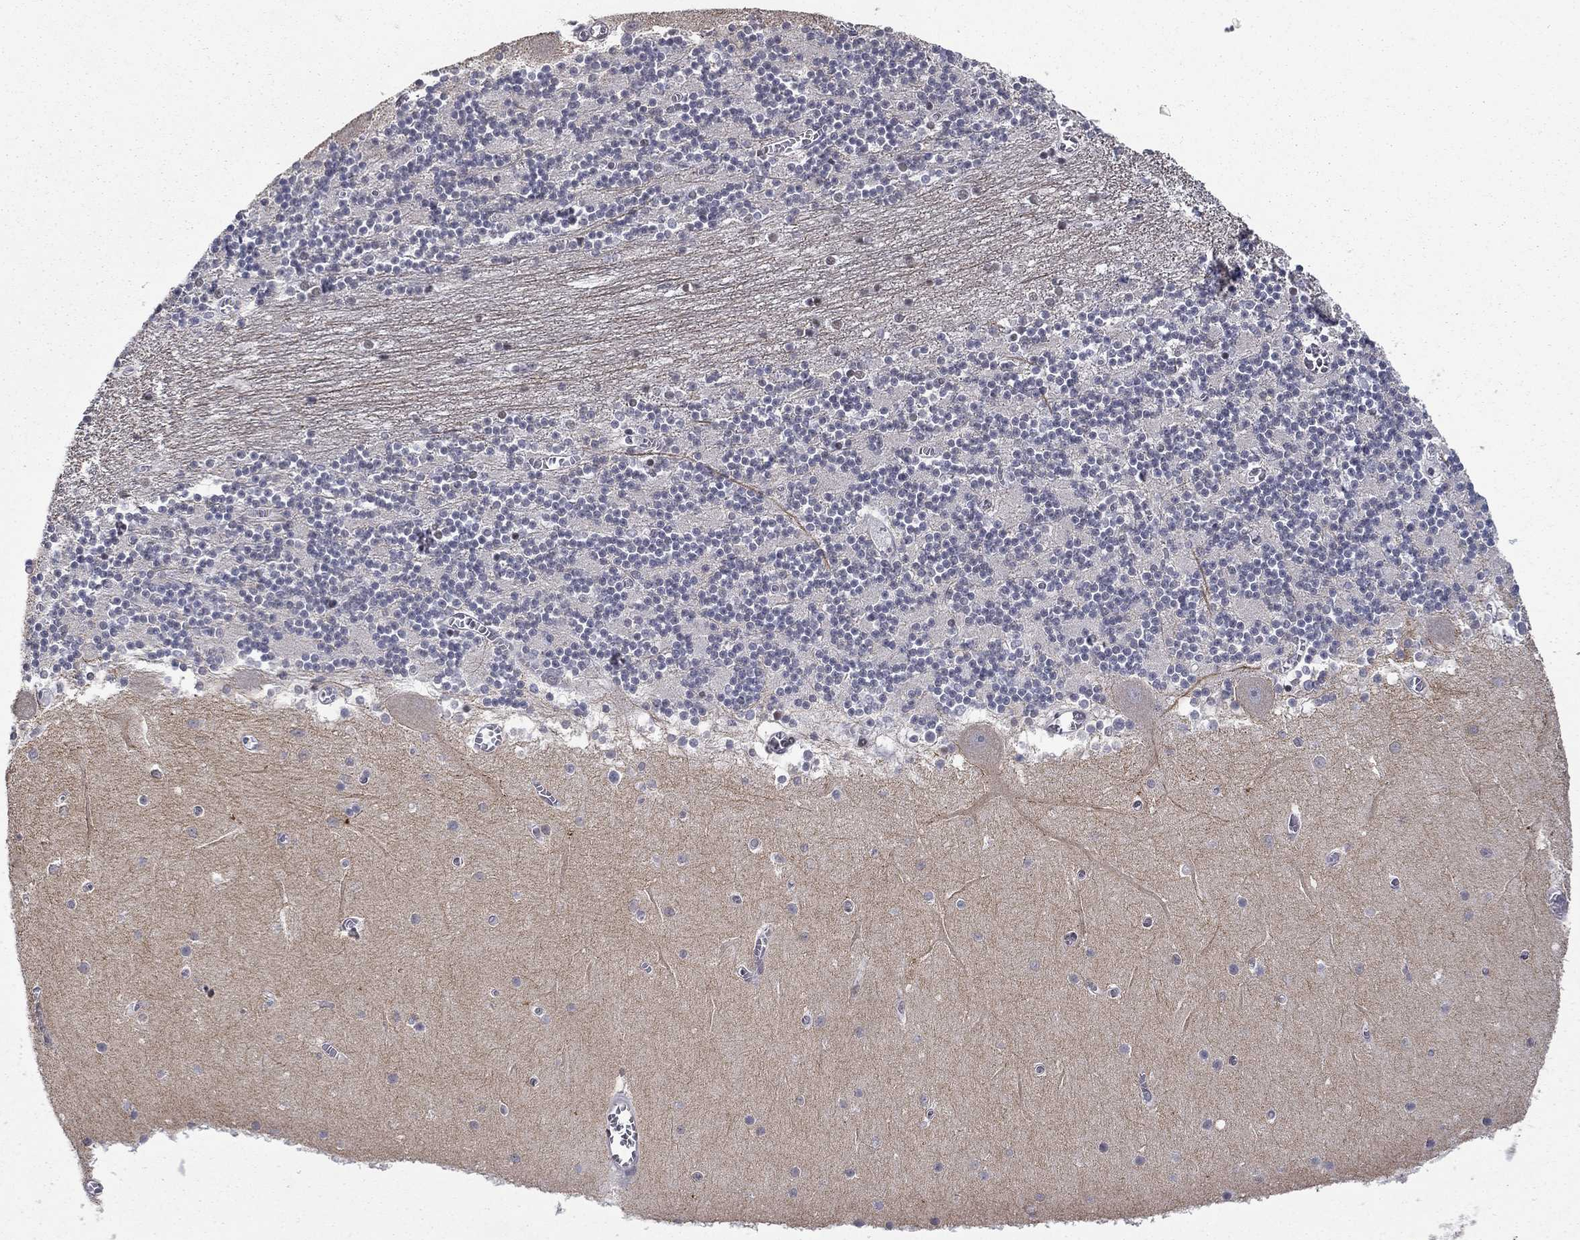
{"staining": {"intensity": "negative", "quantity": "none", "location": "none"}, "tissue": "cerebellum", "cell_type": "Cells in granular layer", "image_type": "normal", "snomed": [{"axis": "morphology", "description": "Normal tissue, NOS"}, {"axis": "topography", "description": "Cerebellum"}], "caption": "A high-resolution histopathology image shows immunohistochemistry (IHC) staining of normal cerebellum, which exhibits no significant staining in cells in granular layer. Nuclei are stained in blue.", "gene": "GRIA3", "patient": {"sex": "female", "age": 28}}